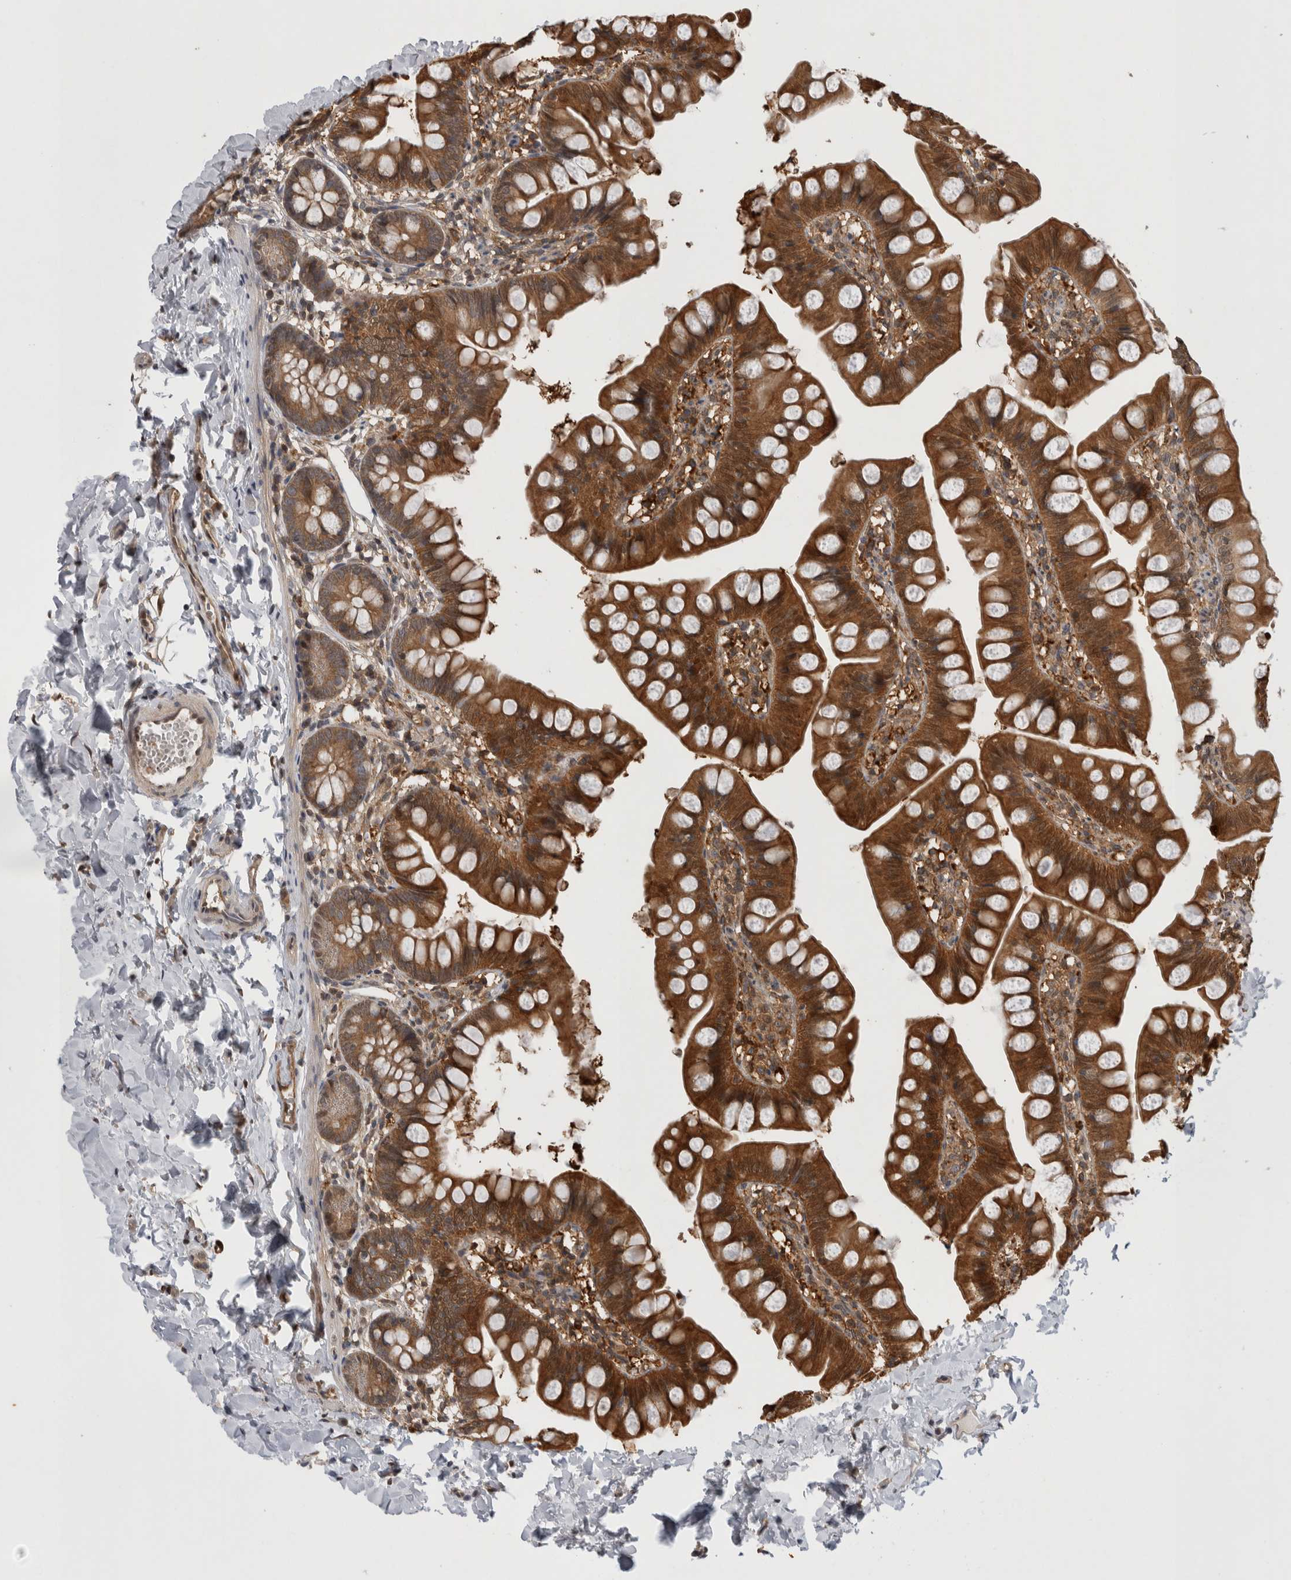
{"staining": {"intensity": "moderate", "quantity": ">75%", "location": "cytoplasmic/membranous,nuclear"}, "tissue": "small intestine", "cell_type": "Glandular cells", "image_type": "normal", "snomed": [{"axis": "morphology", "description": "Normal tissue, NOS"}, {"axis": "topography", "description": "Small intestine"}], "caption": "The histopathology image reveals a brown stain indicating the presence of a protein in the cytoplasmic/membranous,nuclear of glandular cells in small intestine. (IHC, brightfield microscopy, high magnification).", "gene": "ASTN2", "patient": {"sex": "male", "age": 7}}